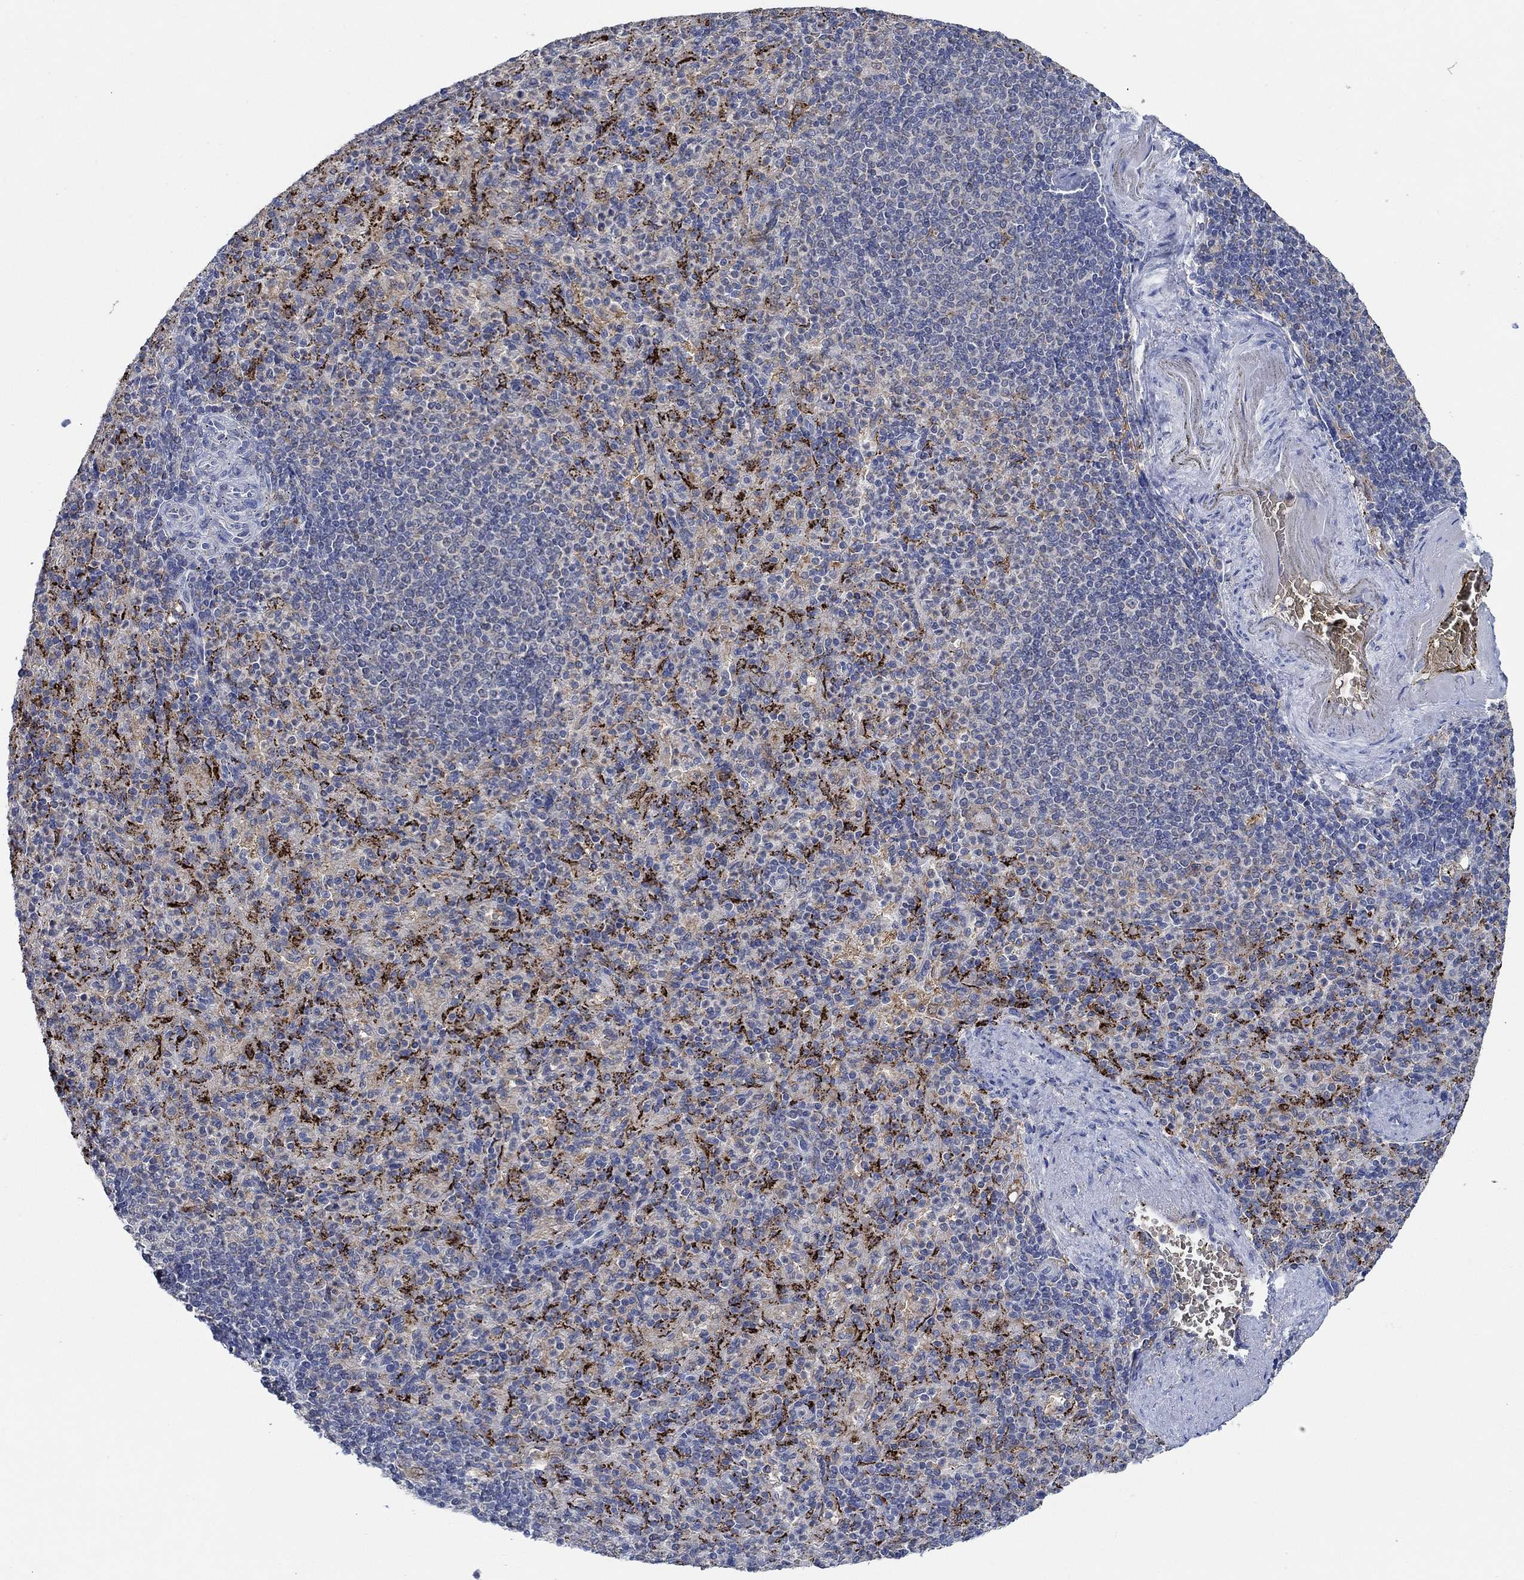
{"staining": {"intensity": "negative", "quantity": "none", "location": "none"}, "tissue": "spleen", "cell_type": "Cells in red pulp", "image_type": "normal", "snomed": [{"axis": "morphology", "description": "Normal tissue, NOS"}, {"axis": "topography", "description": "Spleen"}], "caption": "Immunohistochemistry (IHC) histopathology image of benign human spleen stained for a protein (brown), which shows no positivity in cells in red pulp. (Stains: DAB (3,3'-diaminobenzidine) immunohistochemistry with hematoxylin counter stain, Microscopy: brightfield microscopy at high magnification).", "gene": "MPP1", "patient": {"sex": "female", "age": 74}}